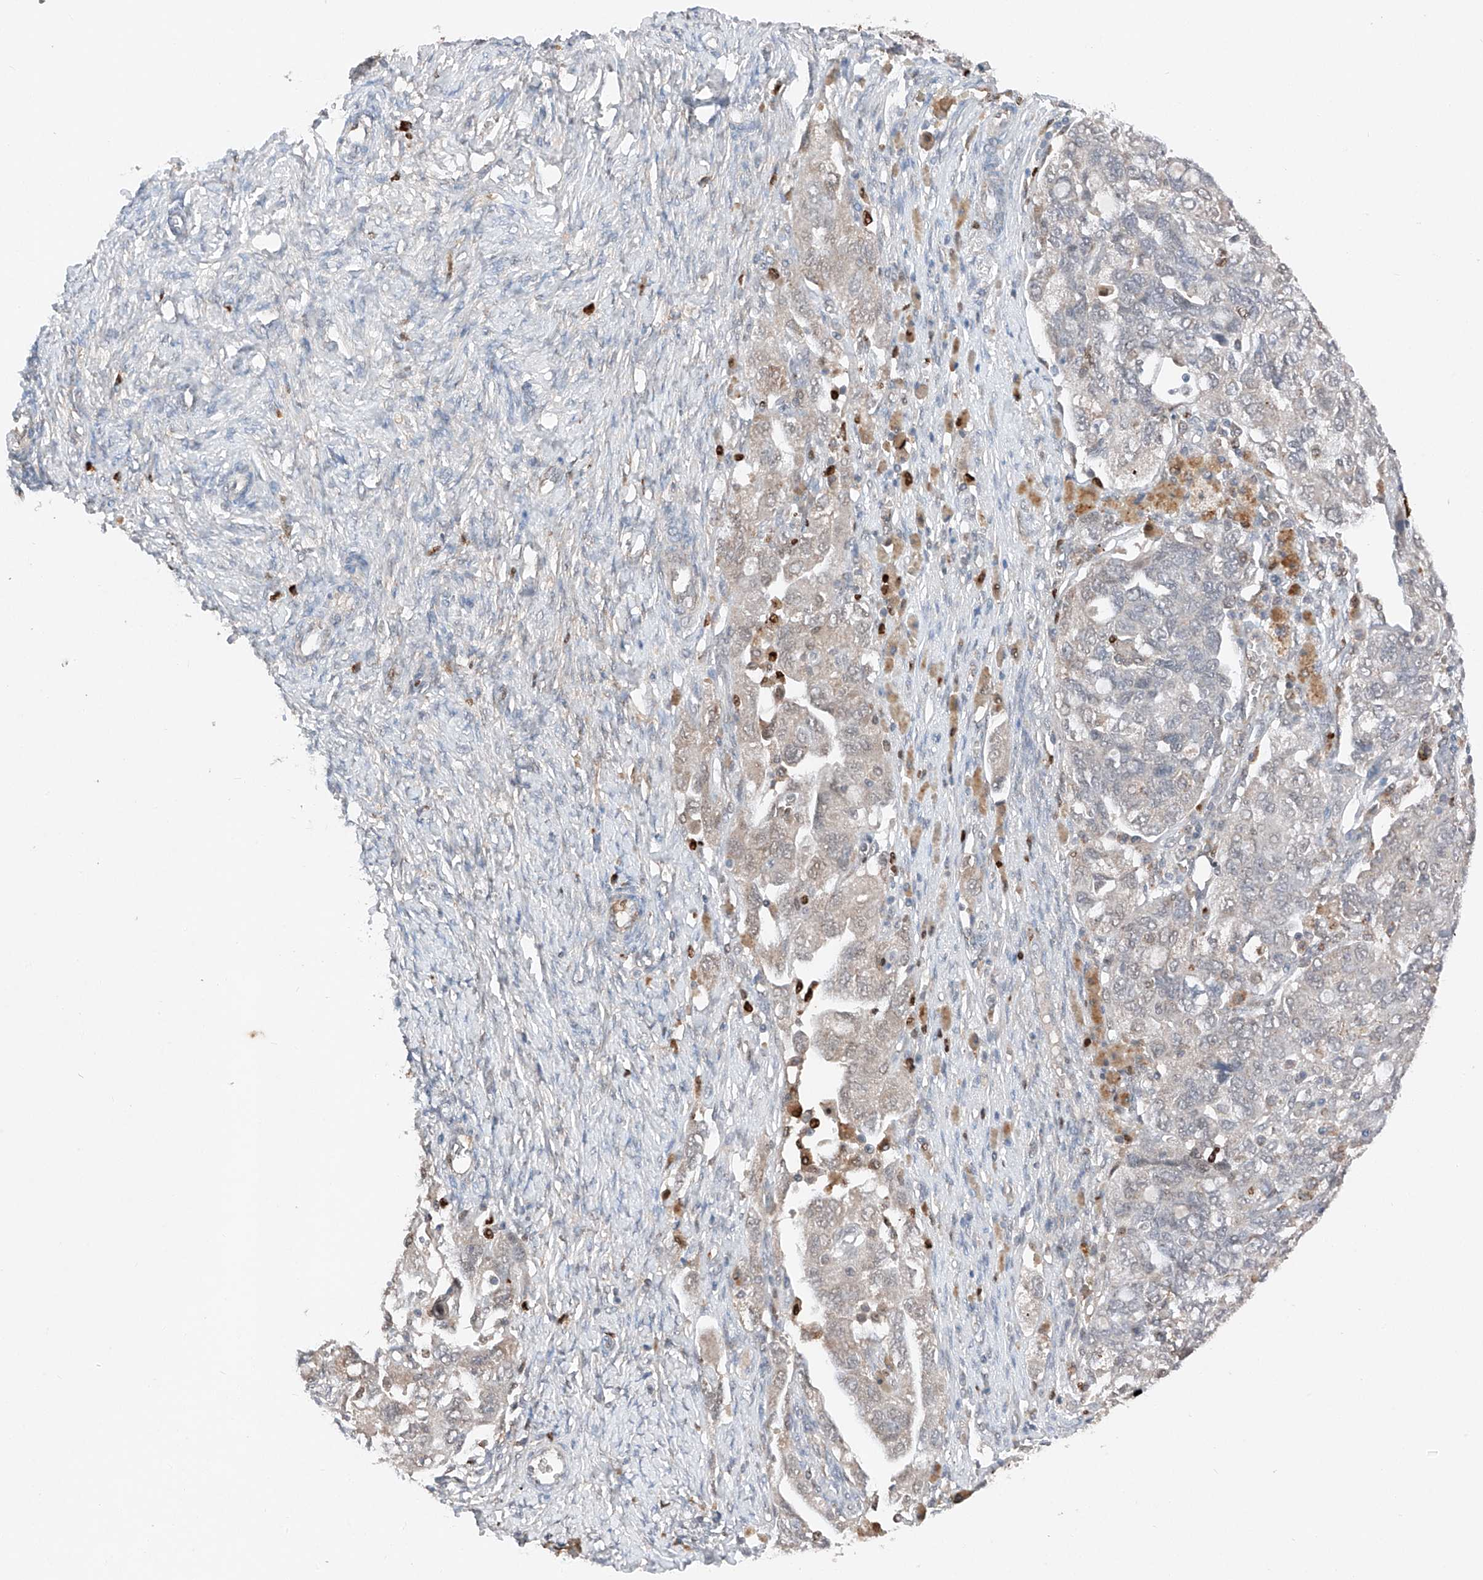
{"staining": {"intensity": "negative", "quantity": "none", "location": "none"}, "tissue": "ovarian cancer", "cell_type": "Tumor cells", "image_type": "cancer", "snomed": [{"axis": "morphology", "description": "Carcinoma, NOS"}, {"axis": "morphology", "description": "Cystadenocarcinoma, serous, NOS"}, {"axis": "topography", "description": "Ovary"}], "caption": "Ovarian carcinoma was stained to show a protein in brown. There is no significant staining in tumor cells.", "gene": "TBX4", "patient": {"sex": "female", "age": 69}}